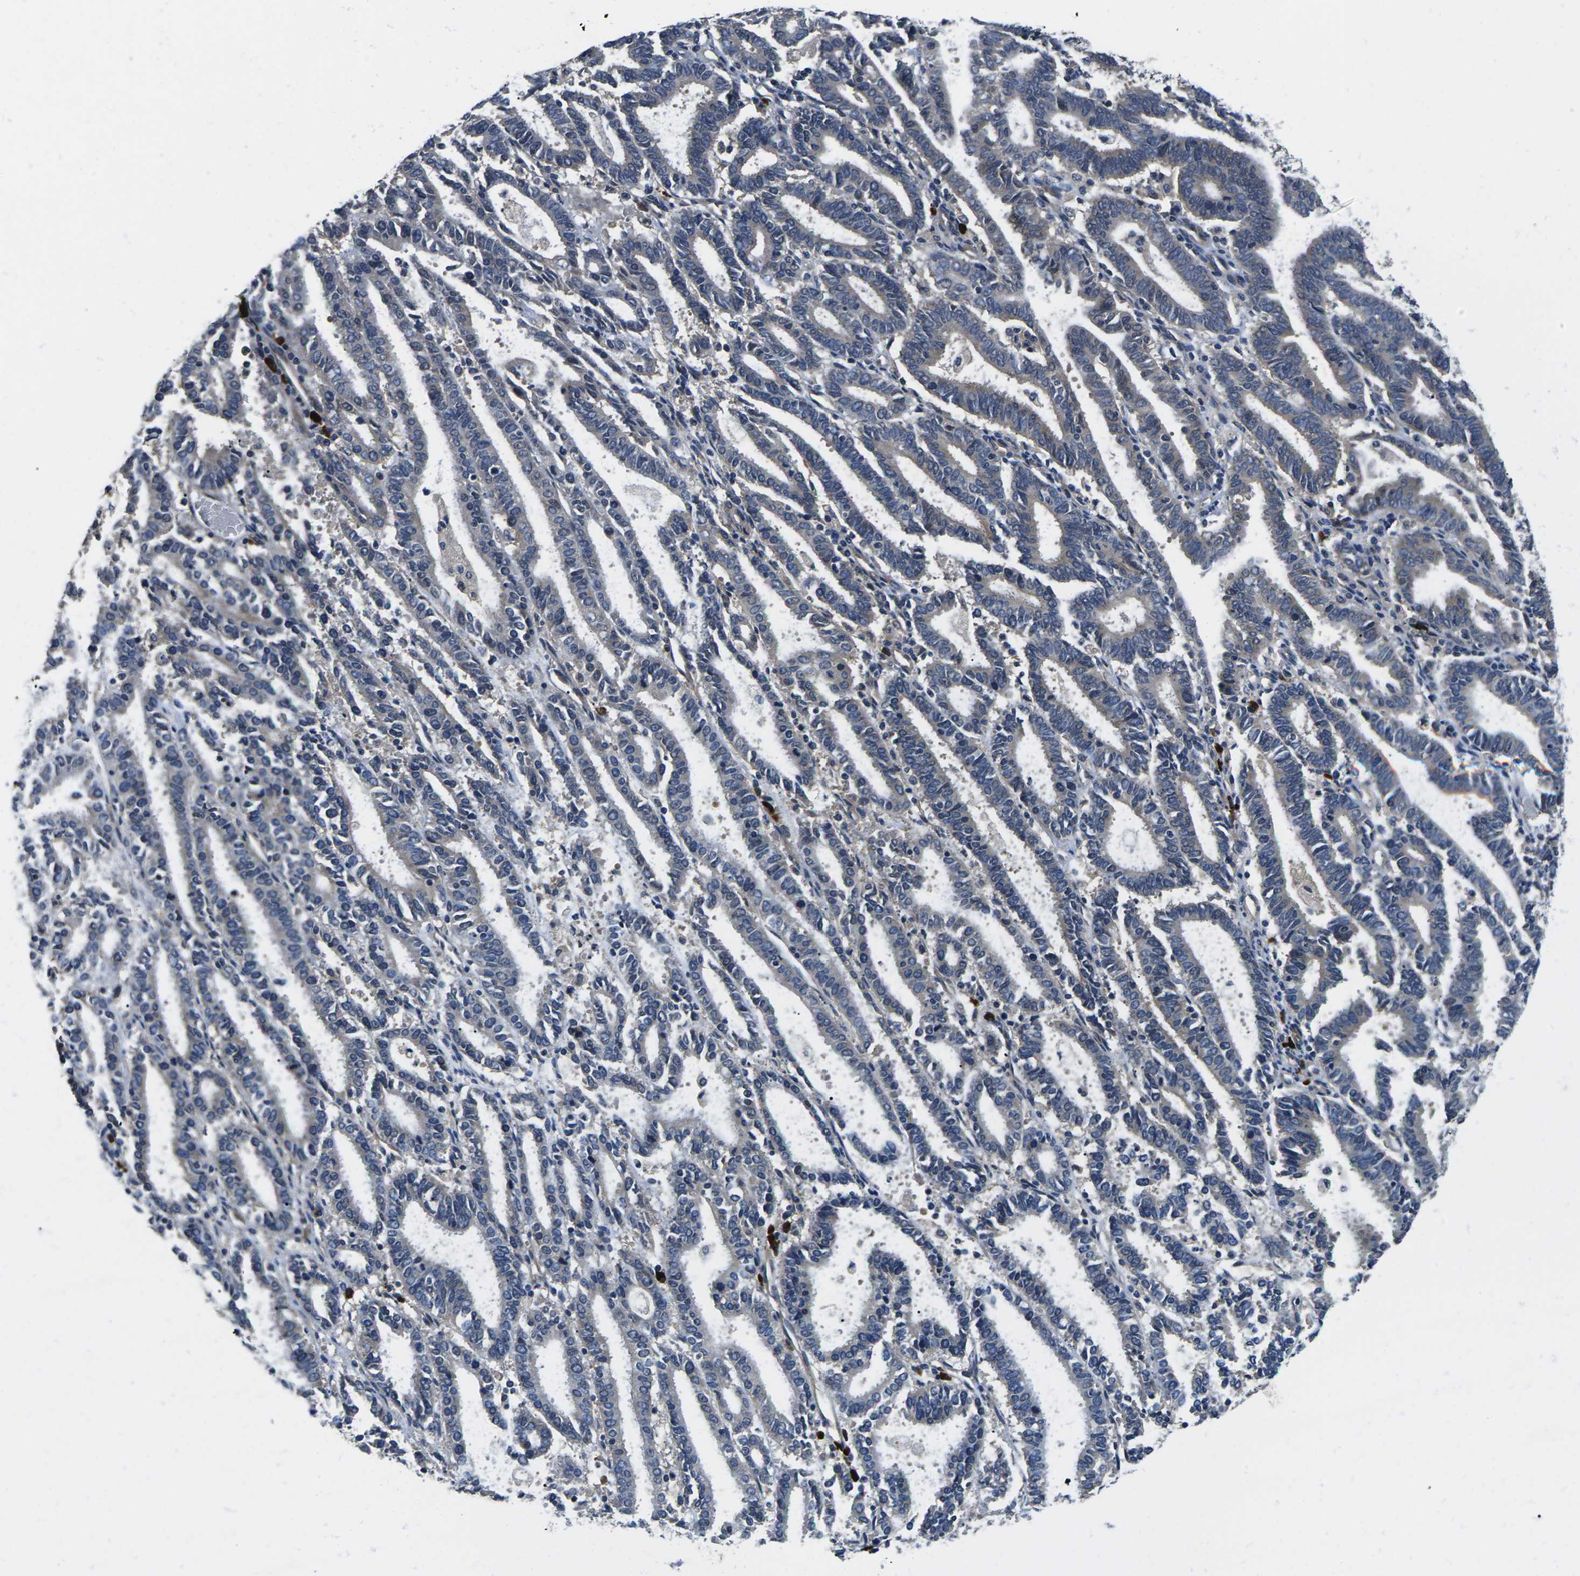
{"staining": {"intensity": "weak", "quantity": "25%-75%", "location": "cytoplasmic/membranous"}, "tissue": "endometrial cancer", "cell_type": "Tumor cells", "image_type": "cancer", "snomed": [{"axis": "morphology", "description": "Adenocarcinoma, NOS"}, {"axis": "topography", "description": "Uterus"}], "caption": "Endometrial cancer (adenocarcinoma) stained with DAB (3,3'-diaminobenzidine) immunohistochemistry (IHC) reveals low levels of weak cytoplasmic/membranous expression in about 25%-75% of tumor cells. (brown staining indicates protein expression, while blue staining denotes nuclei).", "gene": "PLCE1", "patient": {"sex": "female", "age": 83}}